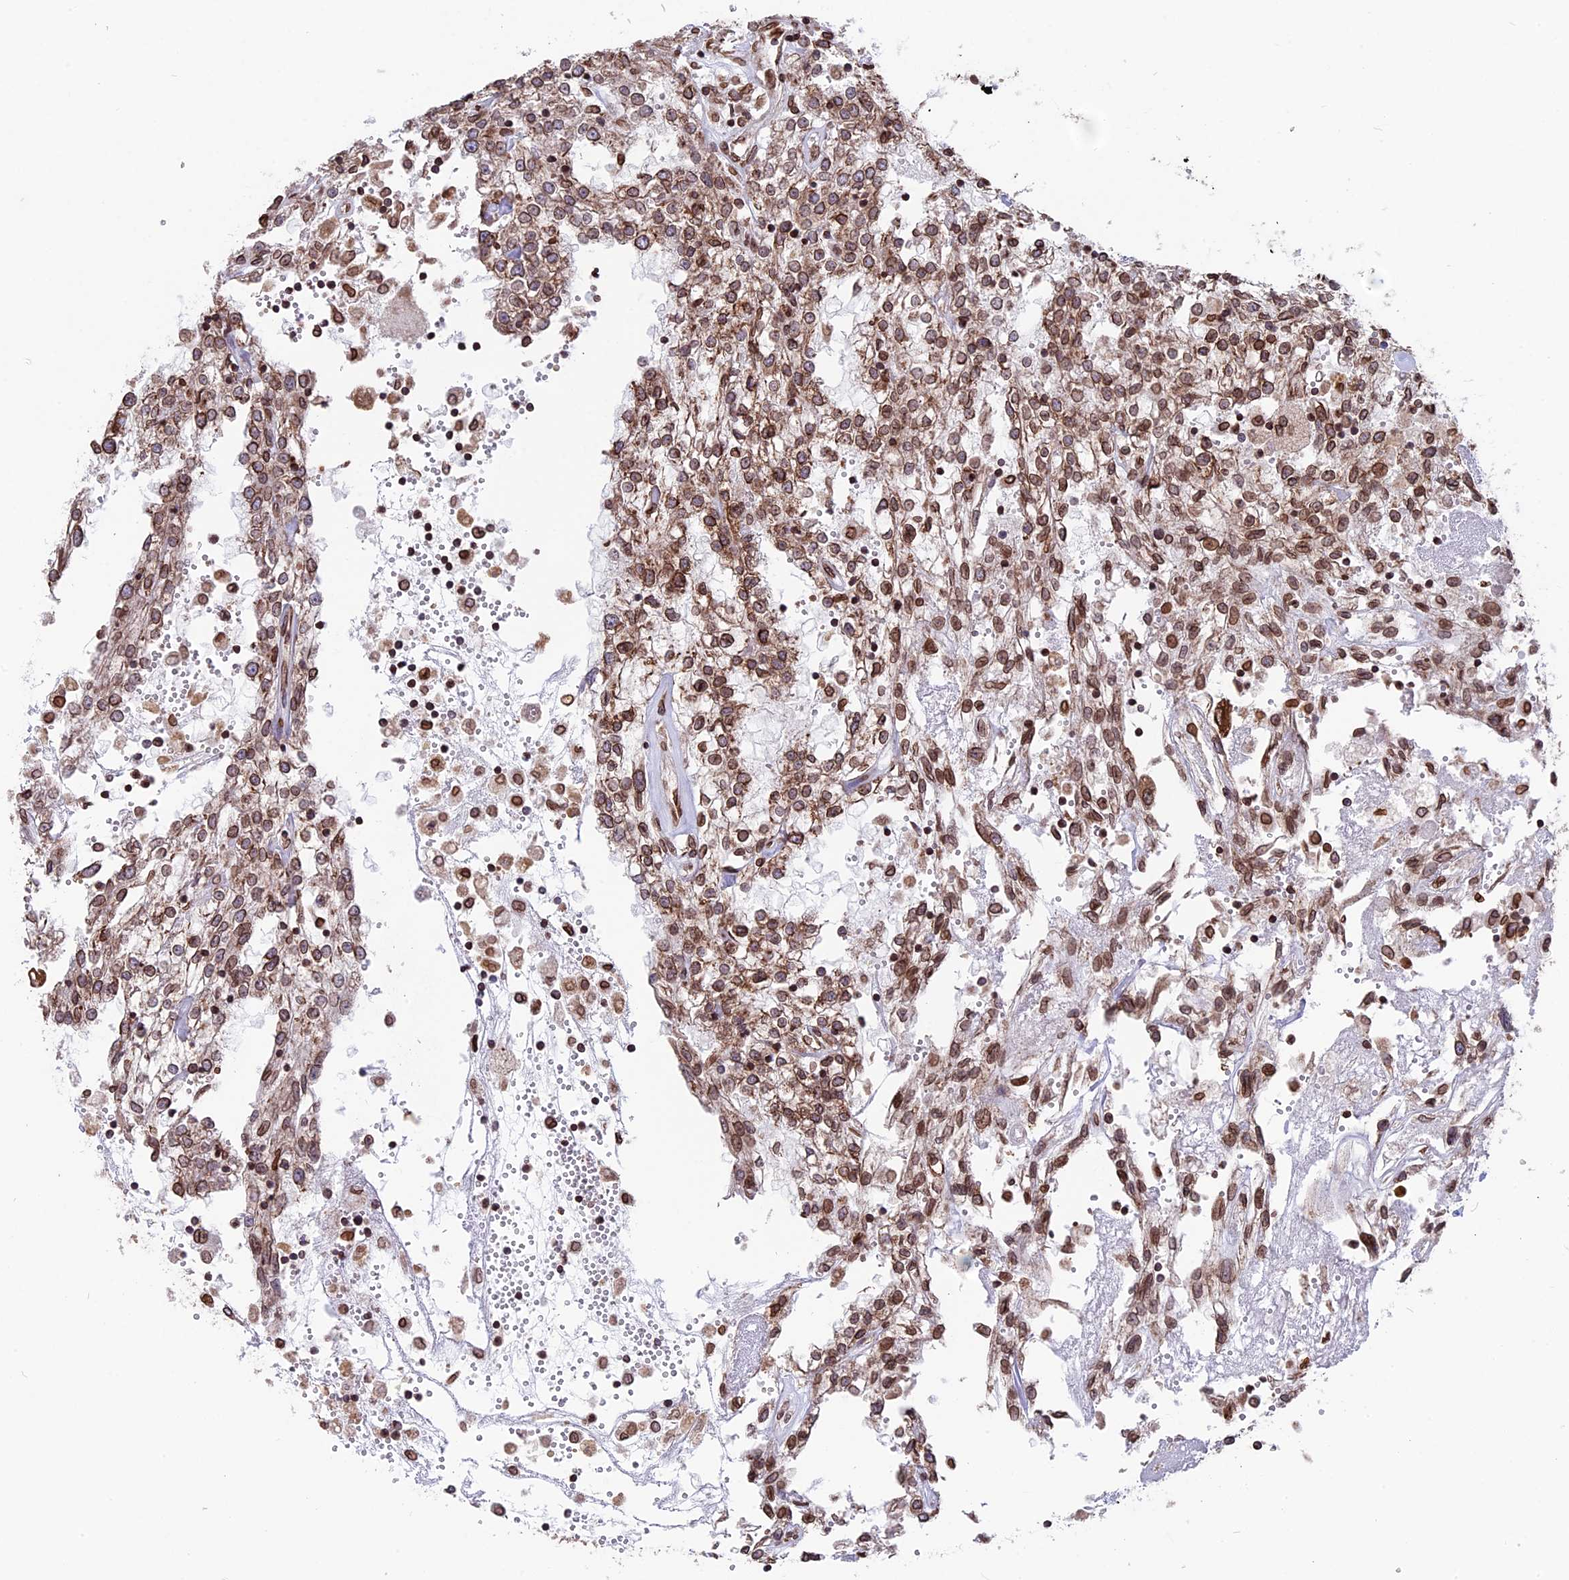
{"staining": {"intensity": "moderate", "quantity": ">75%", "location": "cytoplasmic/membranous,nuclear"}, "tissue": "renal cancer", "cell_type": "Tumor cells", "image_type": "cancer", "snomed": [{"axis": "morphology", "description": "Adenocarcinoma, NOS"}, {"axis": "topography", "description": "Kidney"}], "caption": "Immunohistochemical staining of renal adenocarcinoma shows medium levels of moderate cytoplasmic/membranous and nuclear staining in about >75% of tumor cells.", "gene": "PTCHD4", "patient": {"sex": "female", "age": 52}}